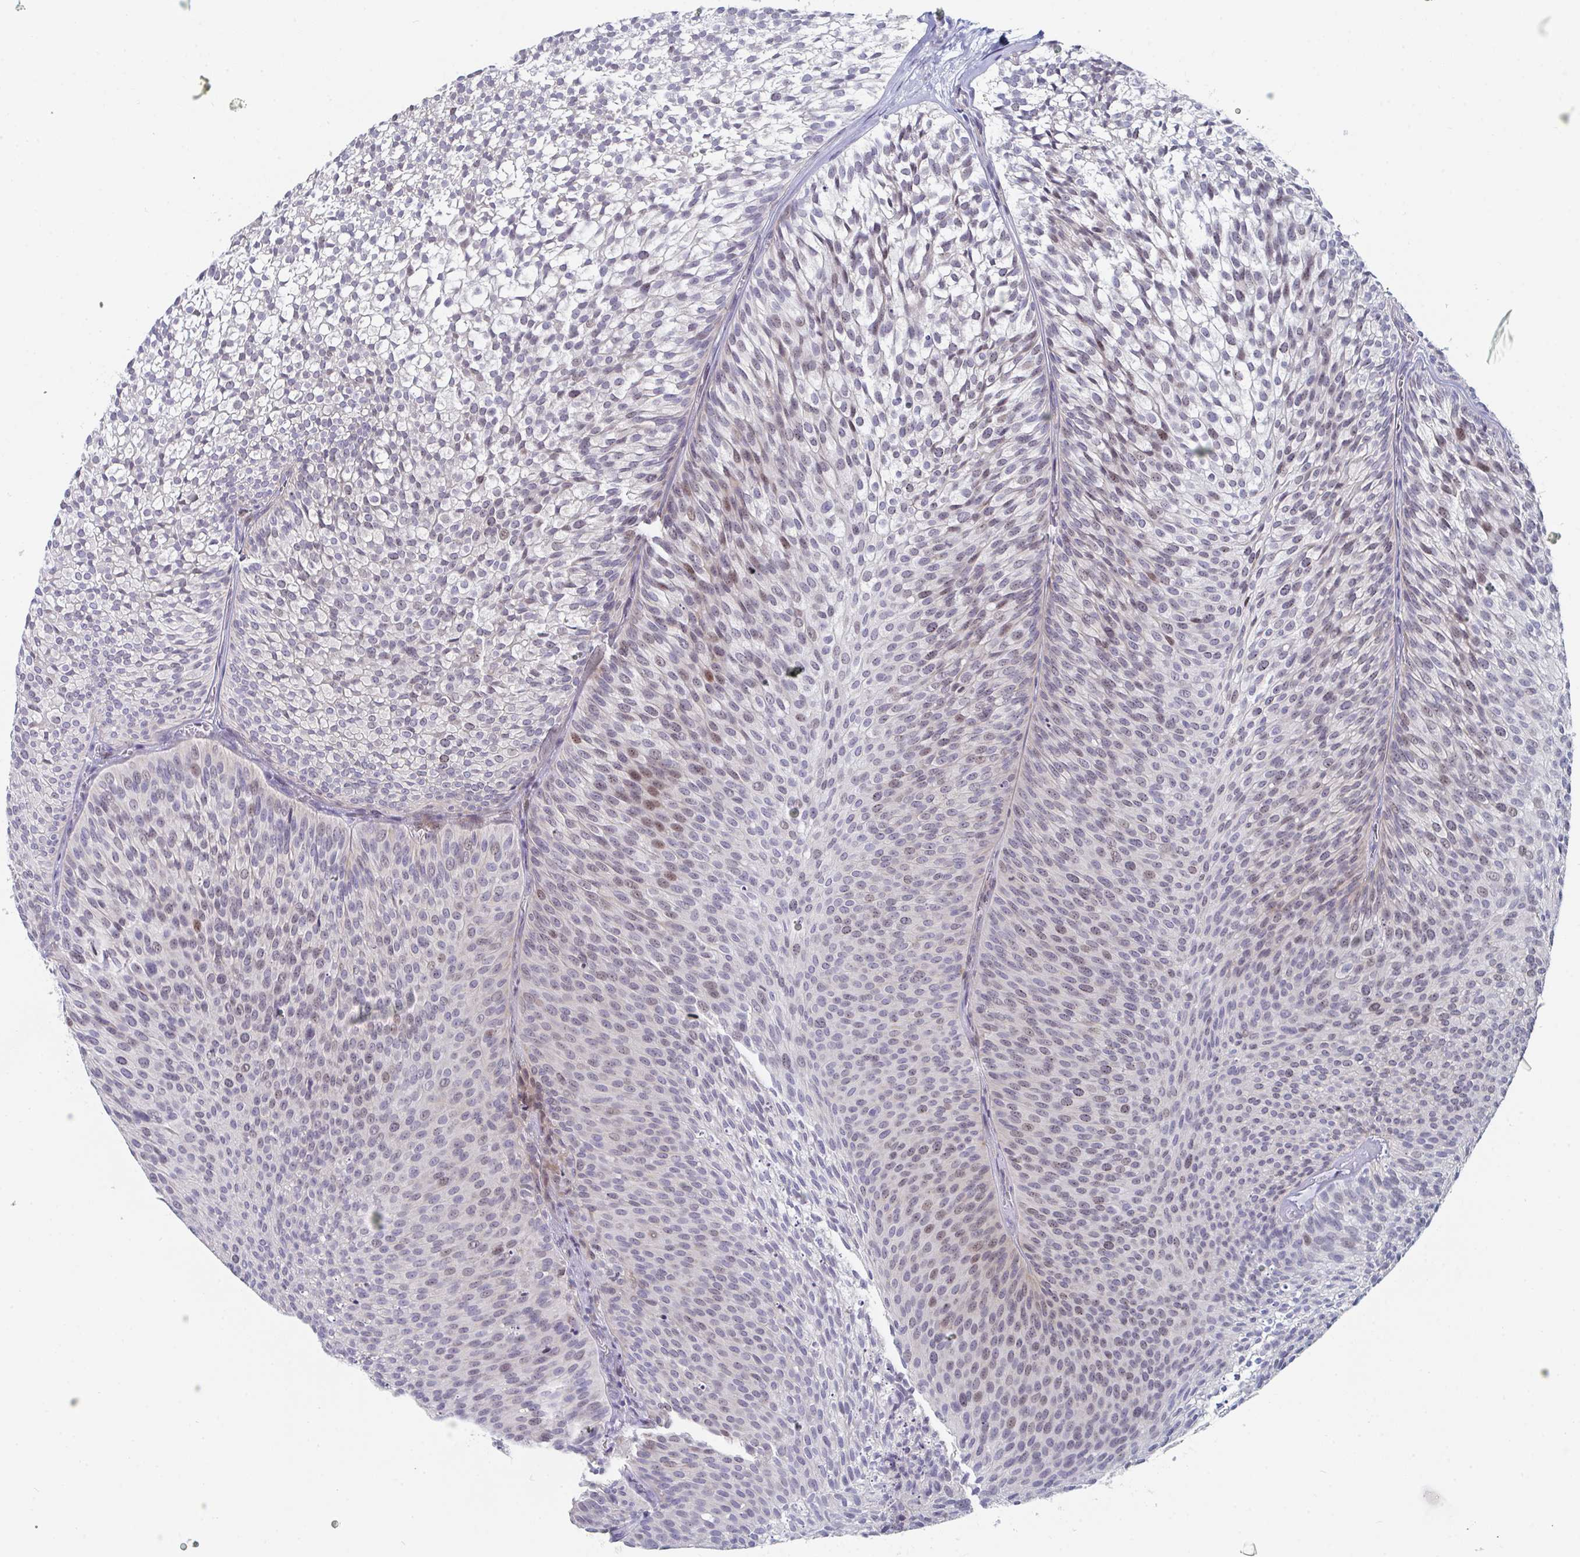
{"staining": {"intensity": "weak", "quantity": "25%-75%", "location": "nuclear"}, "tissue": "urothelial cancer", "cell_type": "Tumor cells", "image_type": "cancer", "snomed": [{"axis": "morphology", "description": "Urothelial carcinoma, Low grade"}, {"axis": "topography", "description": "Urinary bladder"}], "caption": "A brown stain shows weak nuclear positivity of a protein in urothelial cancer tumor cells.", "gene": "CENPT", "patient": {"sex": "male", "age": 91}}